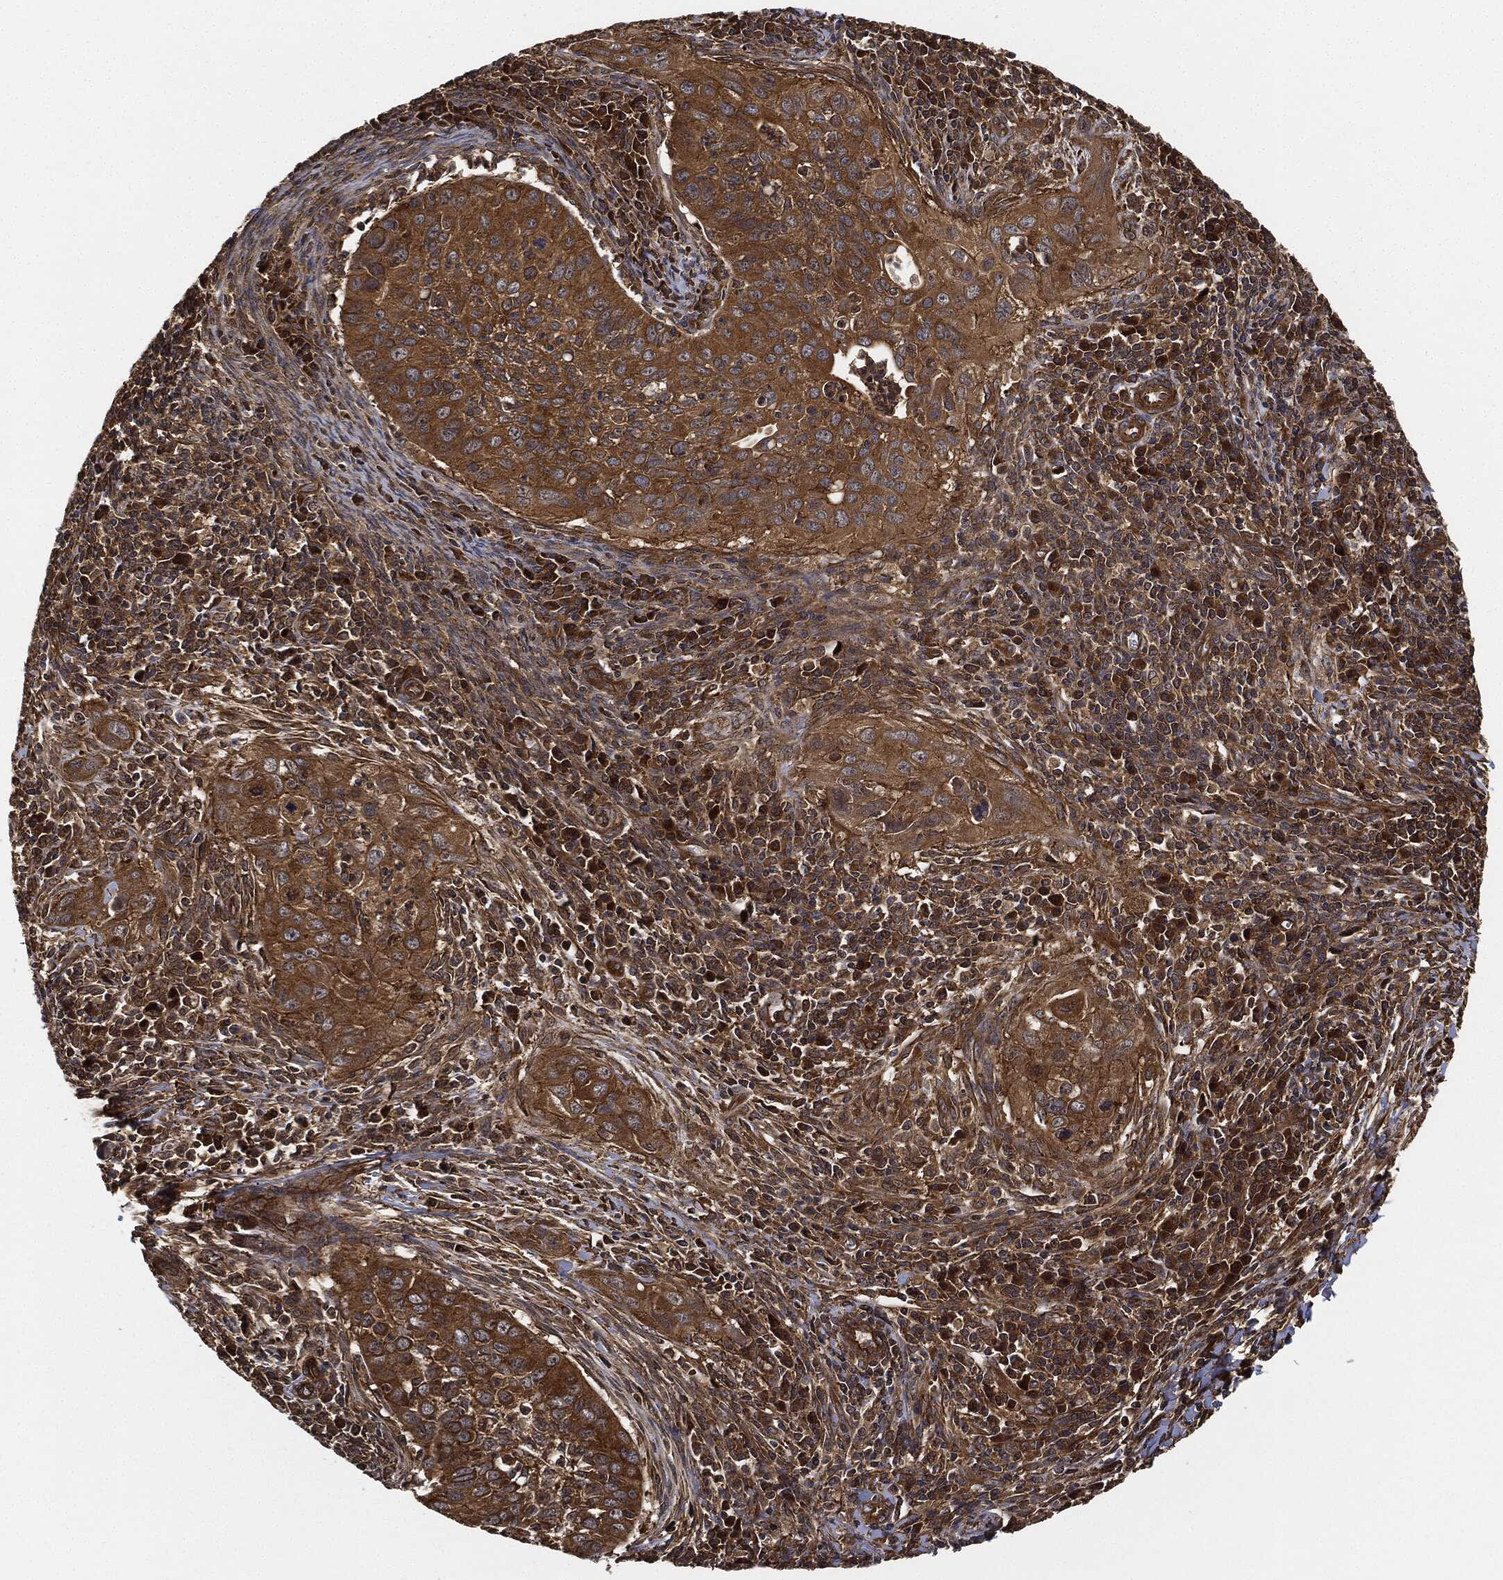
{"staining": {"intensity": "strong", "quantity": ">75%", "location": "cytoplasmic/membranous"}, "tissue": "cervical cancer", "cell_type": "Tumor cells", "image_type": "cancer", "snomed": [{"axis": "morphology", "description": "Squamous cell carcinoma, NOS"}, {"axis": "topography", "description": "Cervix"}], "caption": "Tumor cells reveal high levels of strong cytoplasmic/membranous staining in approximately >75% of cells in human cervical cancer (squamous cell carcinoma). (DAB IHC with brightfield microscopy, high magnification).", "gene": "CEP290", "patient": {"sex": "female", "age": 26}}